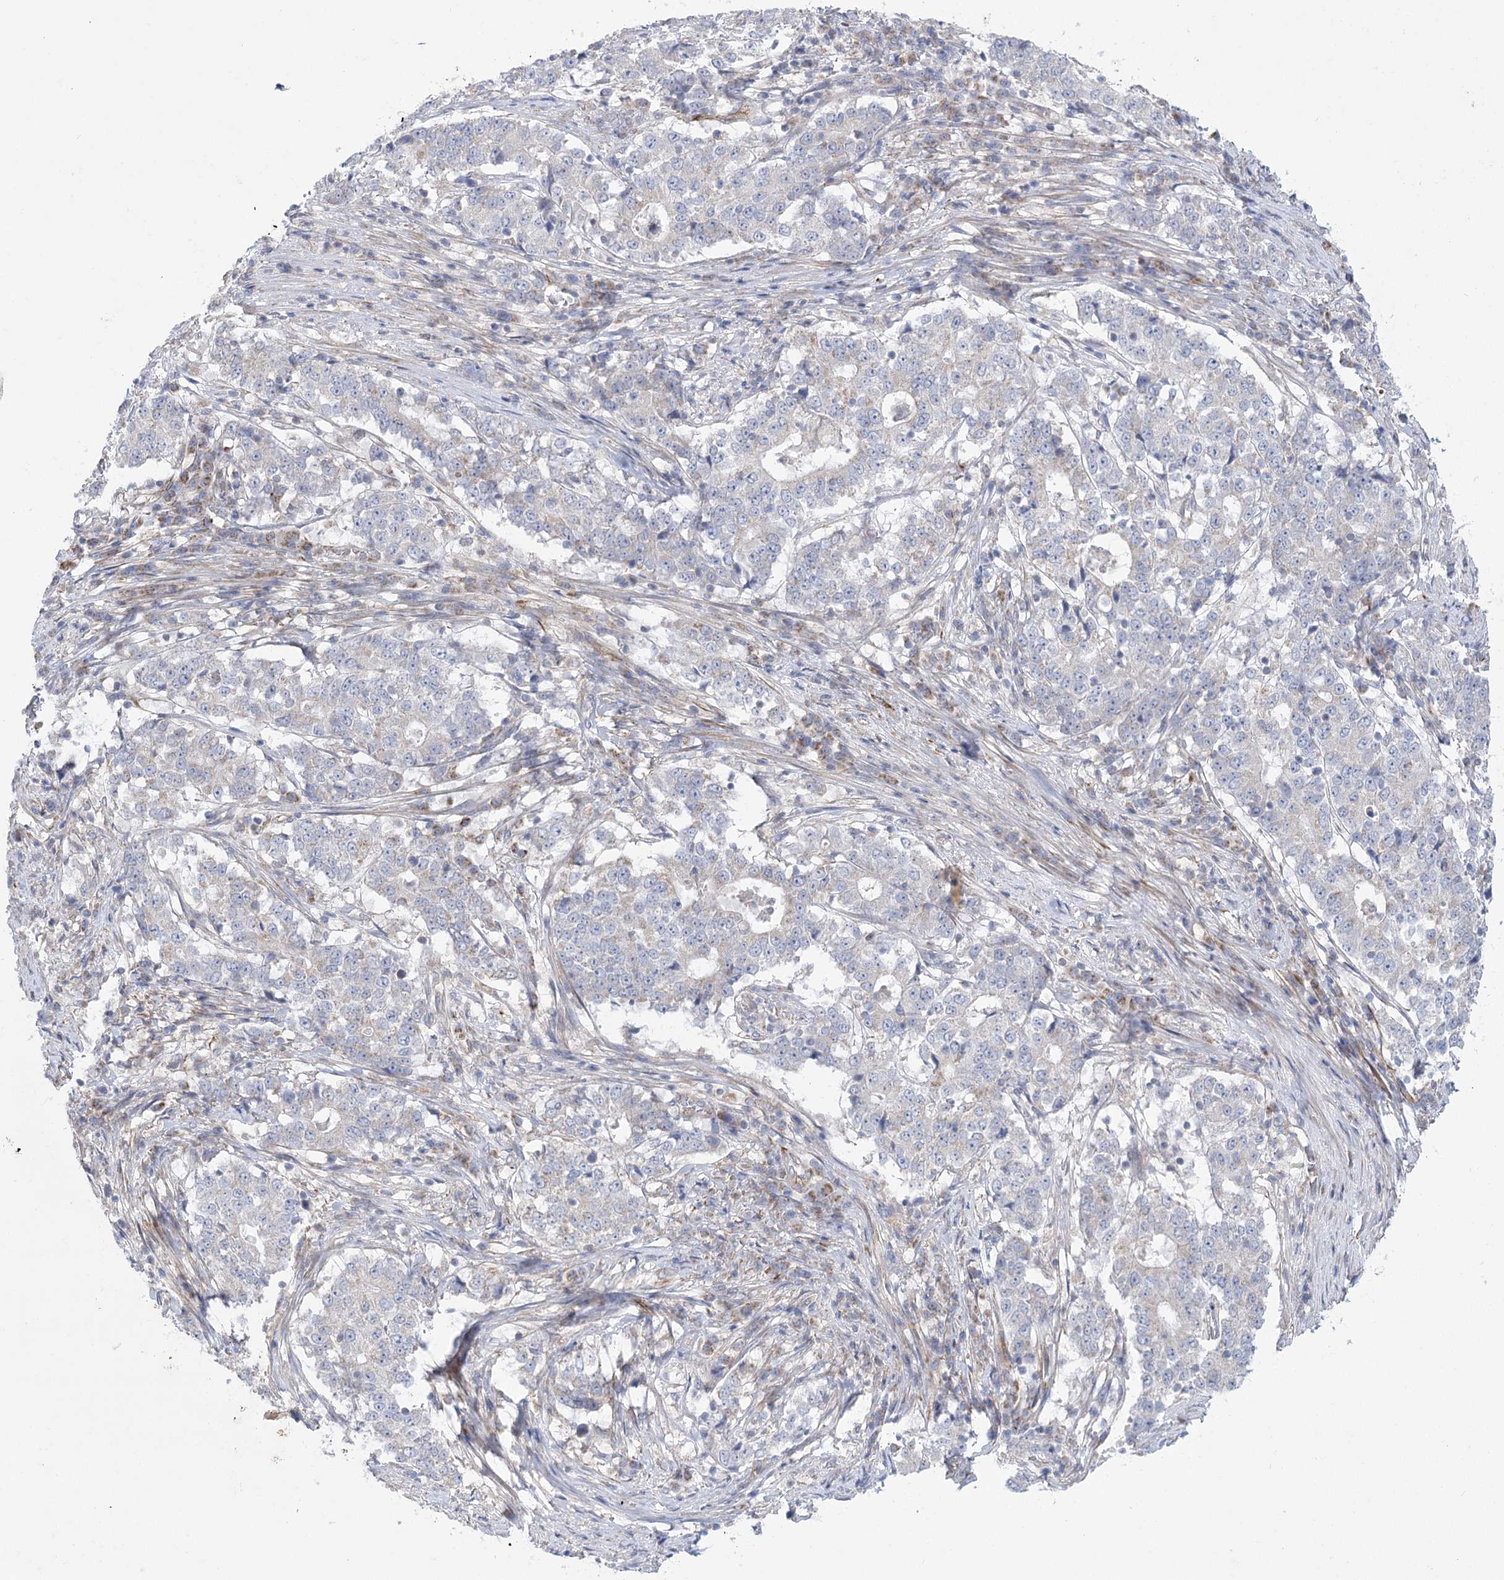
{"staining": {"intensity": "negative", "quantity": "none", "location": "none"}, "tissue": "stomach cancer", "cell_type": "Tumor cells", "image_type": "cancer", "snomed": [{"axis": "morphology", "description": "Adenocarcinoma, NOS"}, {"axis": "topography", "description": "Stomach"}], "caption": "Adenocarcinoma (stomach) was stained to show a protein in brown. There is no significant positivity in tumor cells. The staining is performed using DAB brown chromogen with nuclei counter-stained in using hematoxylin.", "gene": "DHTKD1", "patient": {"sex": "male", "age": 59}}